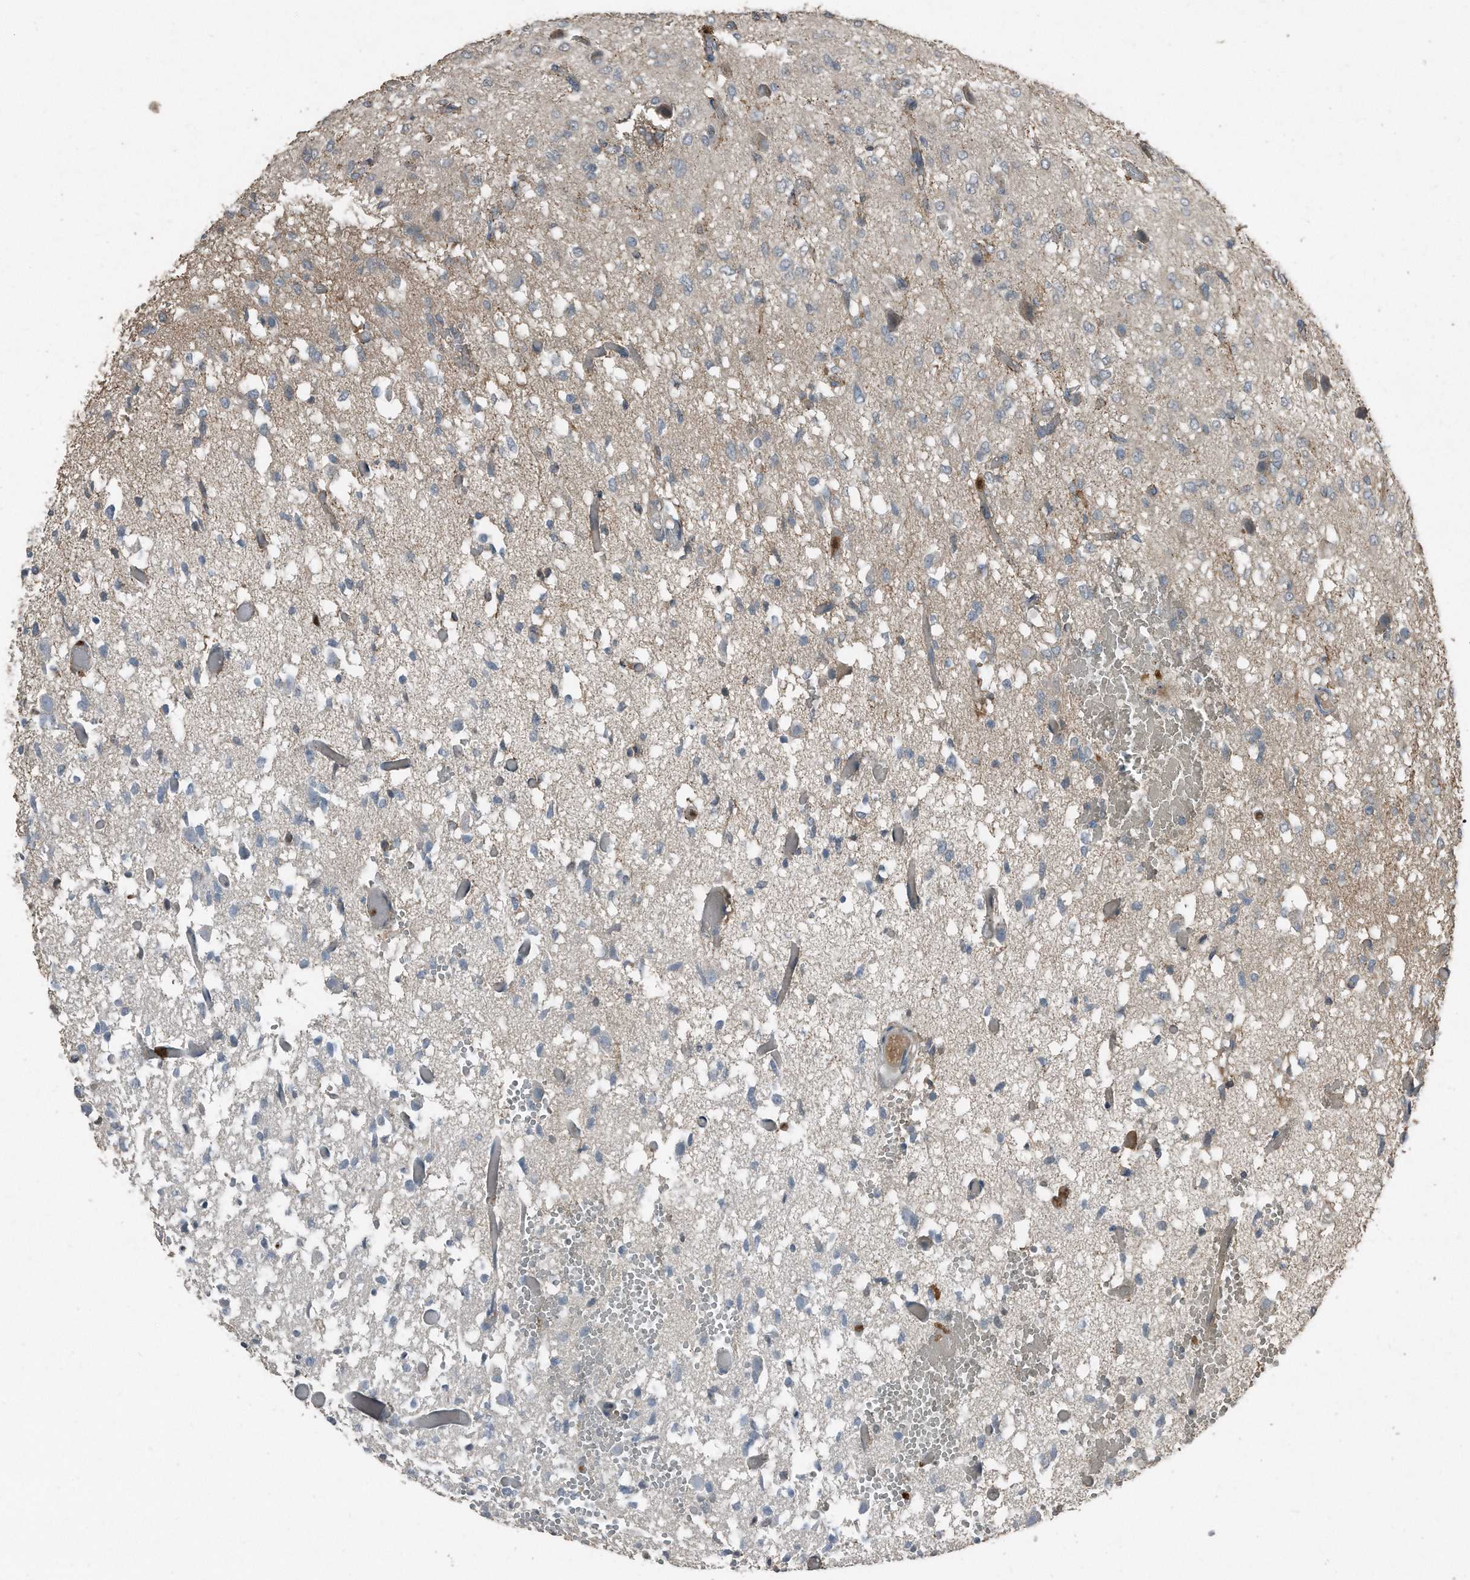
{"staining": {"intensity": "negative", "quantity": "none", "location": "none"}, "tissue": "glioma", "cell_type": "Tumor cells", "image_type": "cancer", "snomed": [{"axis": "morphology", "description": "Glioma, malignant, High grade"}, {"axis": "topography", "description": "Brain"}], "caption": "Photomicrograph shows no significant protein expression in tumor cells of malignant glioma (high-grade).", "gene": "C9", "patient": {"sex": "female", "age": 59}}